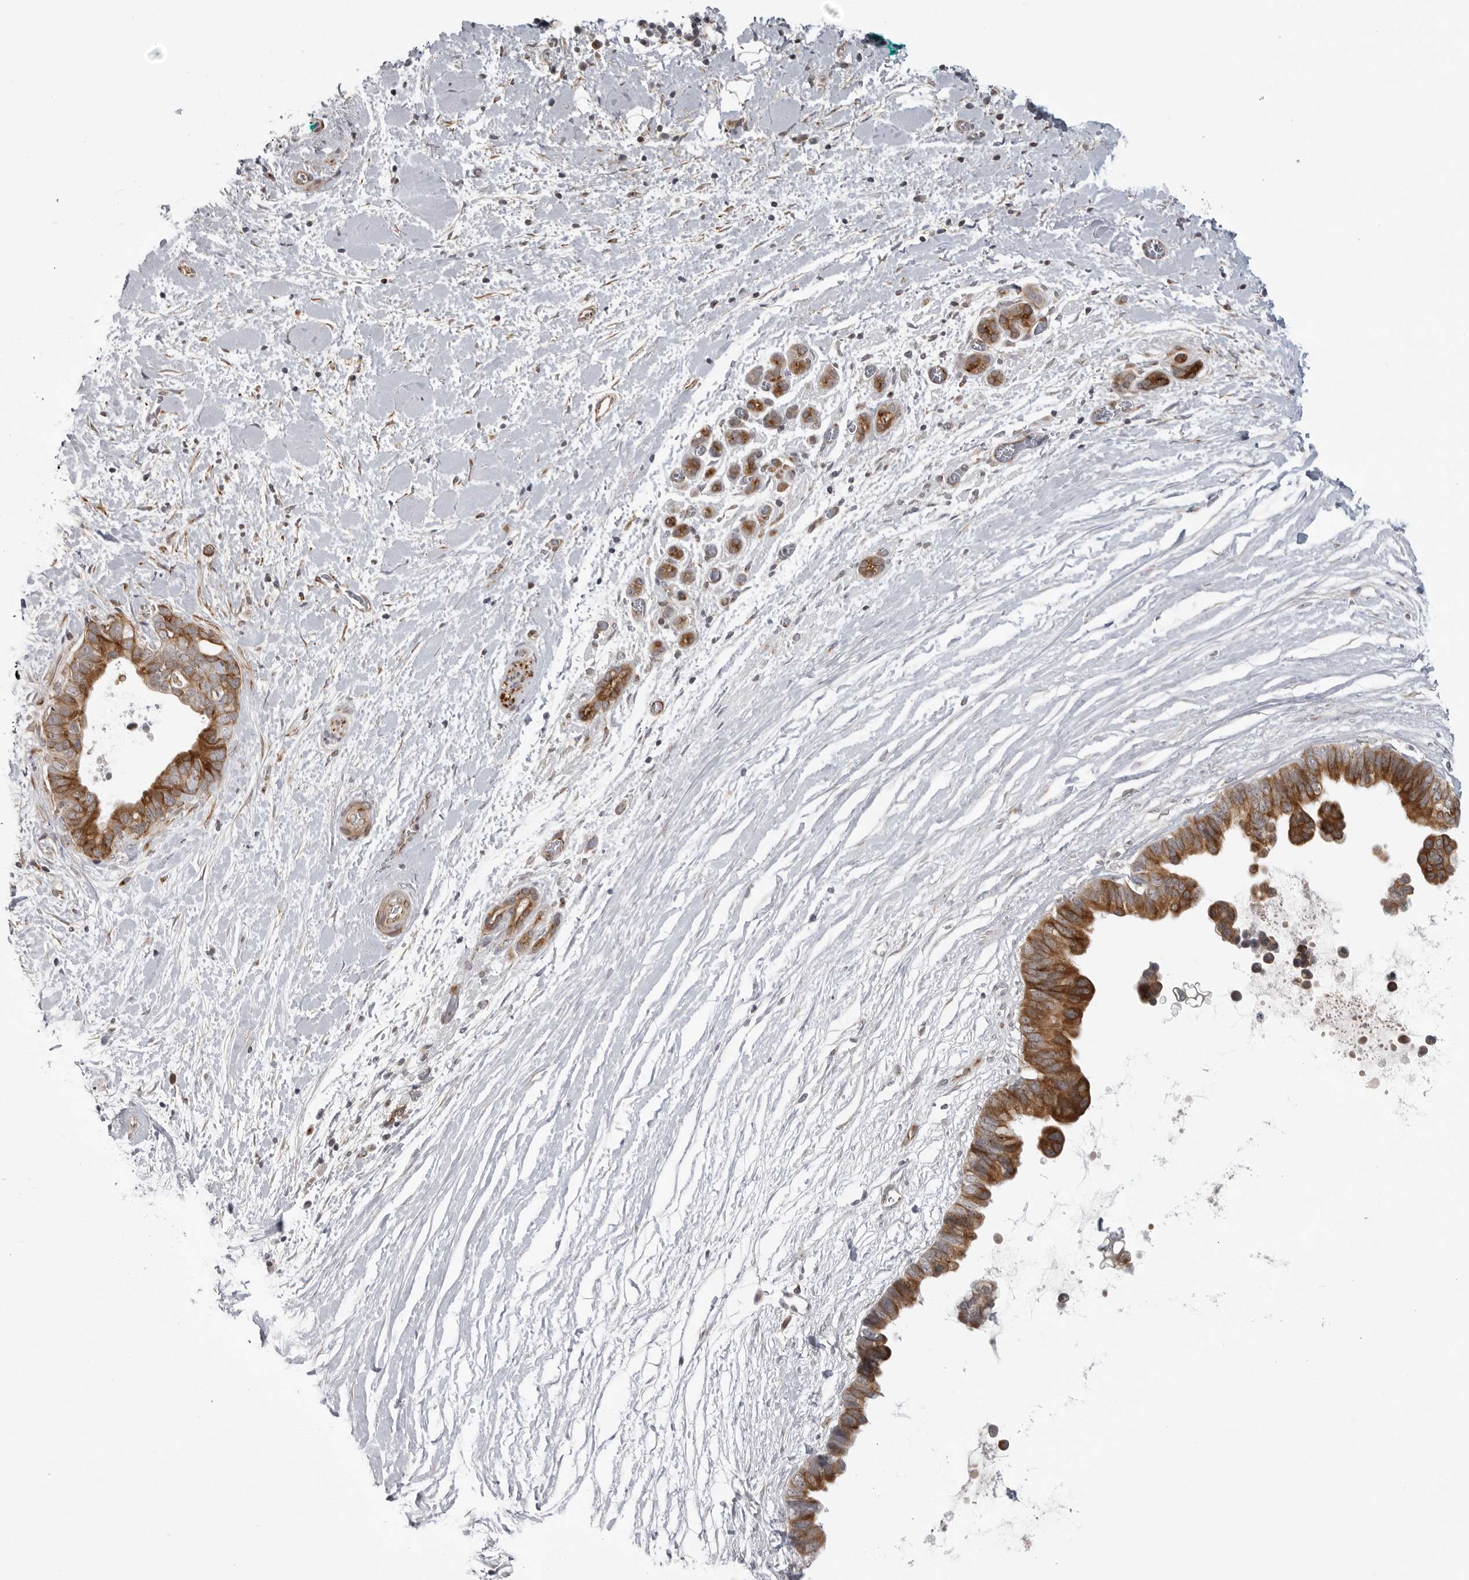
{"staining": {"intensity": "strong", "quantity": ">75%", "location": "cytoplasmic/membranous"}, "tissue": "pancreatic cancer", "cell_type": "Tumor cells", "image_type": "cancer", "snomed": [{"axis": "morphology", "description": "Adenocarcinoma, NOS"}, {"axis": "topography", "description": "Pancreas"}], "caption": "Strong cytoplasmic/membranous positivity is present in approximately >75% of tumor cells in pancreatic cancer (adenocarcinoma).", "gene": "CD300LD", "patient": {"sex": "female", "age": 72}}